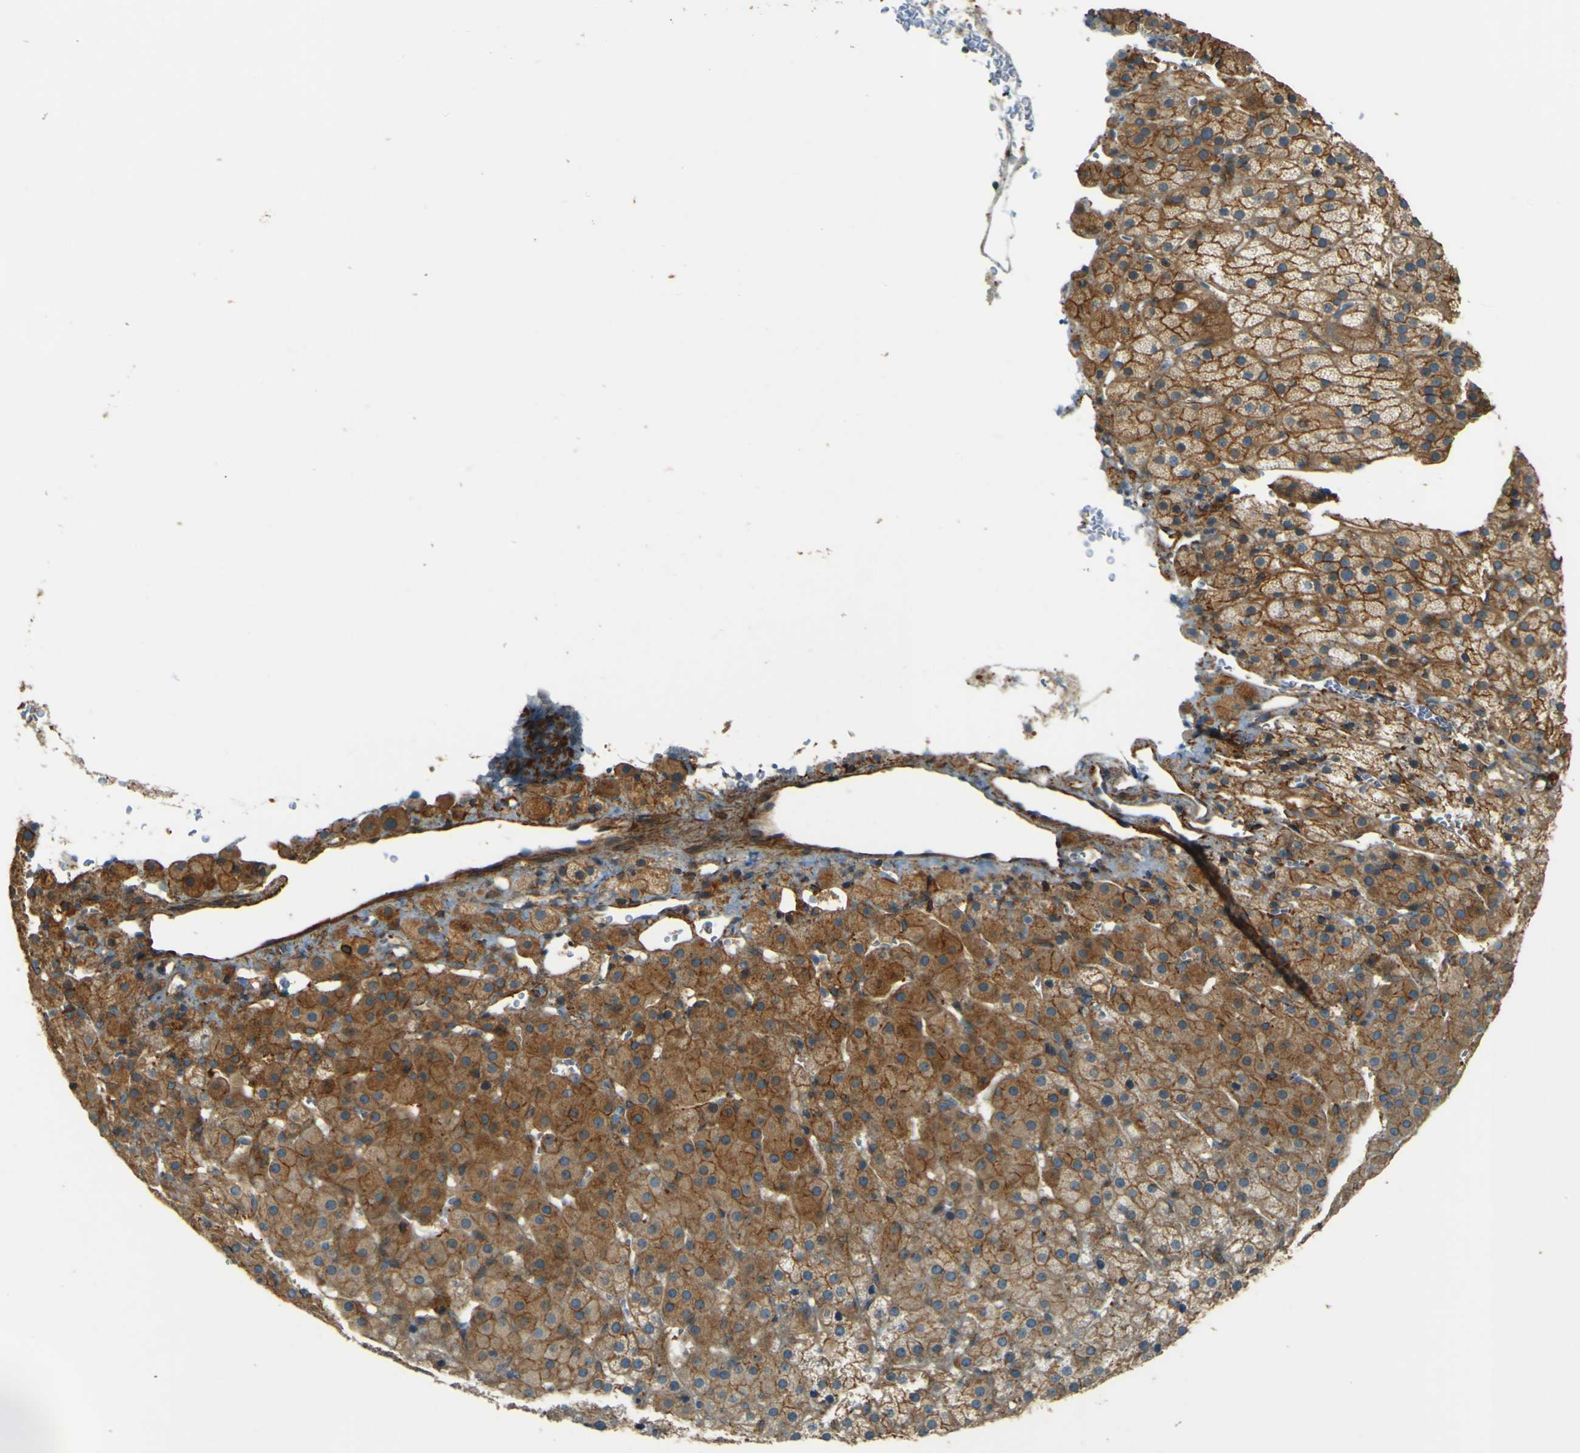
{"staining": {"intensity": "moderate", "quantity": ">75%", "location": "cytoplasmic/membranous"}, "tissue": "adrenal gland", "cell_type": "Glandular cells", "image_type": "normal", "snomed": [{"axis": "morphology", "description": "Normal tissue, NOS"}, {"axis": "topography", "description": "Adrenal gland"}], "caption": "DAB immunohistochemical staining of unremarkable human adrenal gland reveals moderate cytoplasmic/membranous protein staining in about >75% of glandular cells. (DAB IHC, brown staining for protein, blue staining for nuclei).", "gene": "NEXN", "patient": {"sex": "female", "age": 57}}